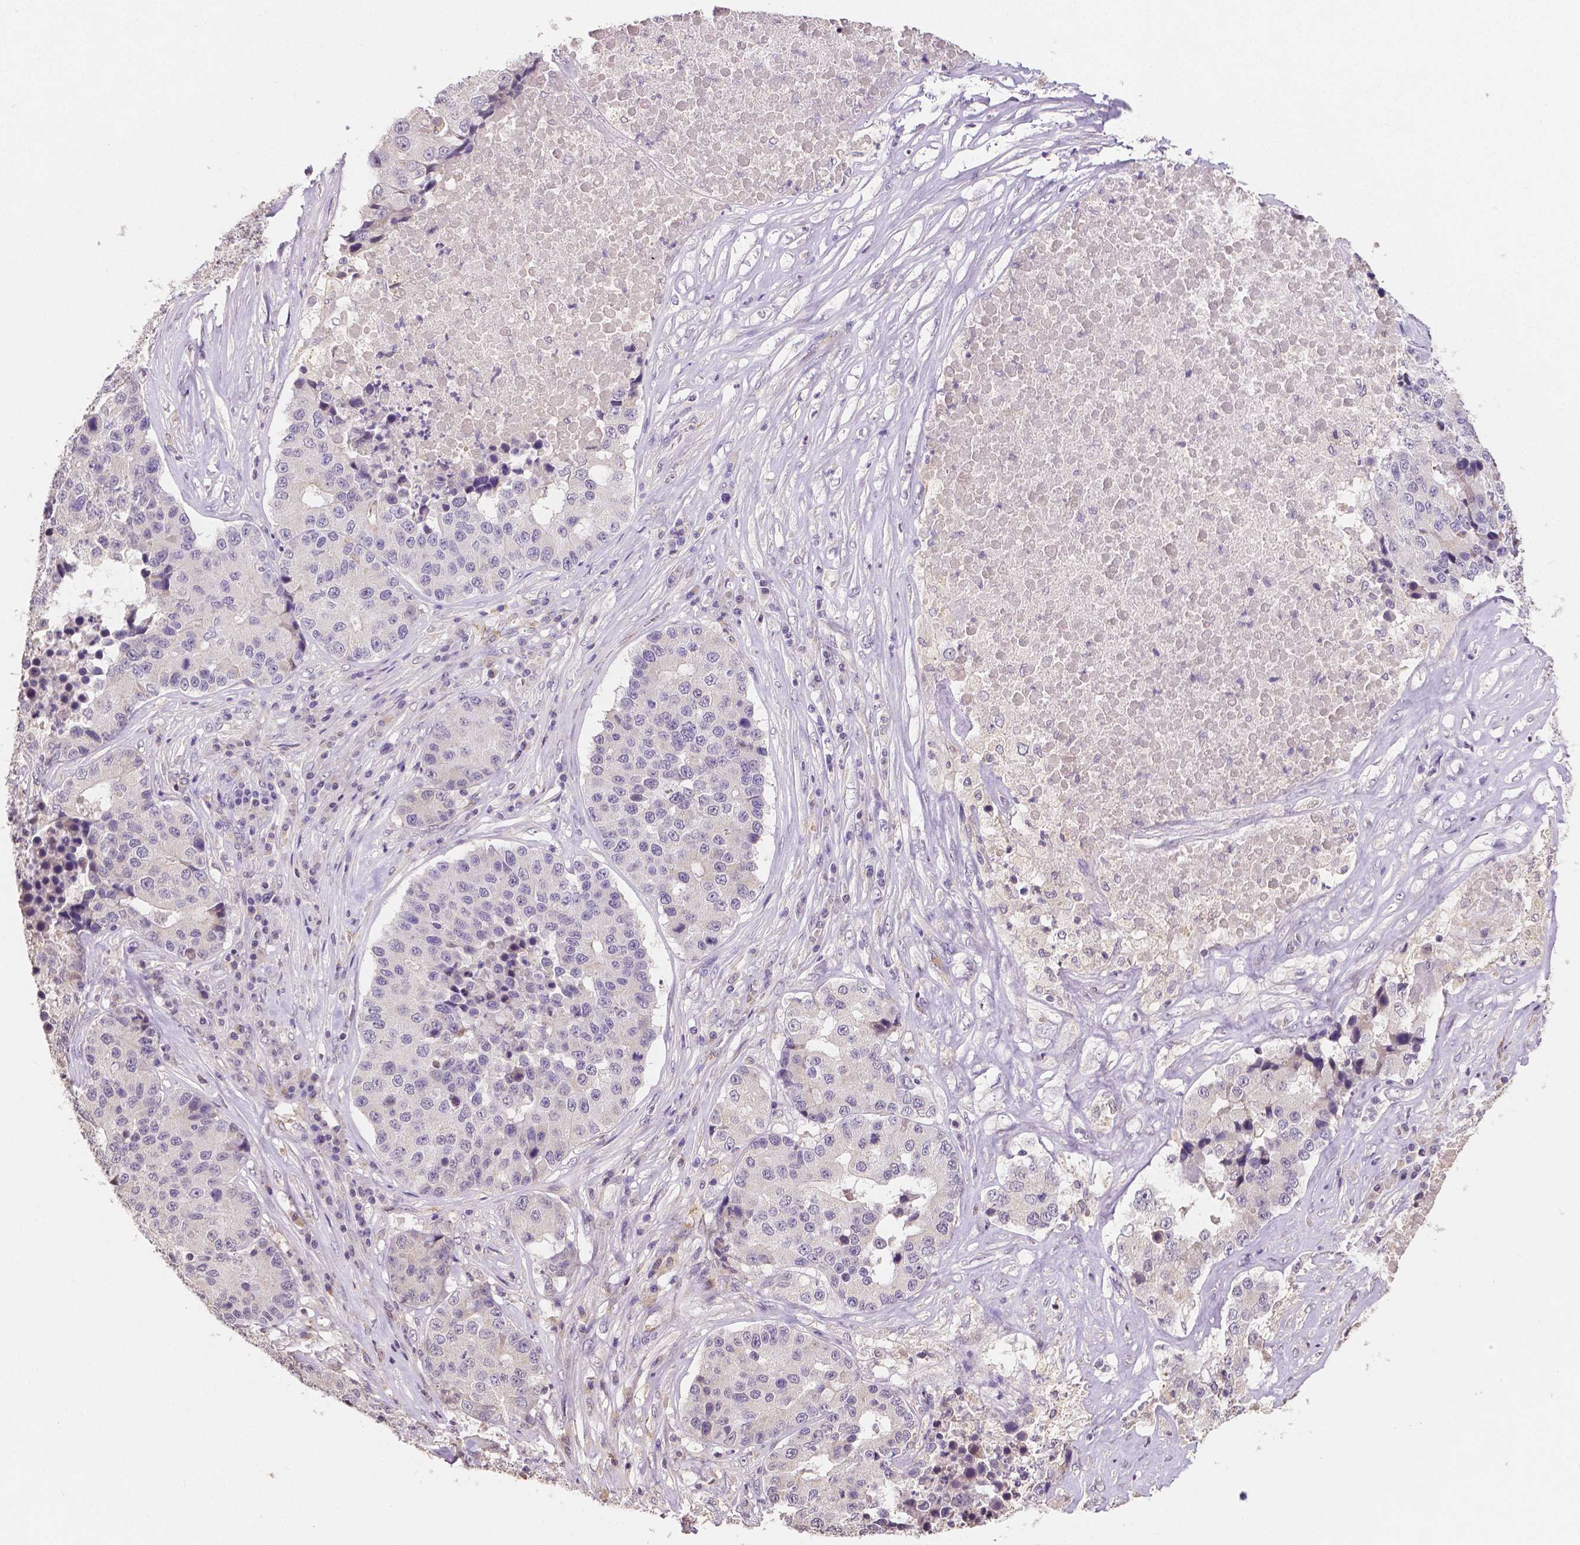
{"staining": {"intensity": "negative", "quantity": "none", "location": "none"}, "tissue": "stomach cancer", "cell_type": "Tumor cells", "image_type": "cancer", "snomed": [{"axis": "morphology", "description": "Adenocarcinoma, NOS"}, {"axis": "topography", "description": "Stomach"}], "caption": "IHC of human adenocarcinoma (stomach) demonstrates no positivity in tumor cells. The staining is performed using DAB brown chromogen with nuclei counter-stained in using hematoxylin.", "gene": "ELAVL2", "patient": {"sex": "male", "age": 71}}